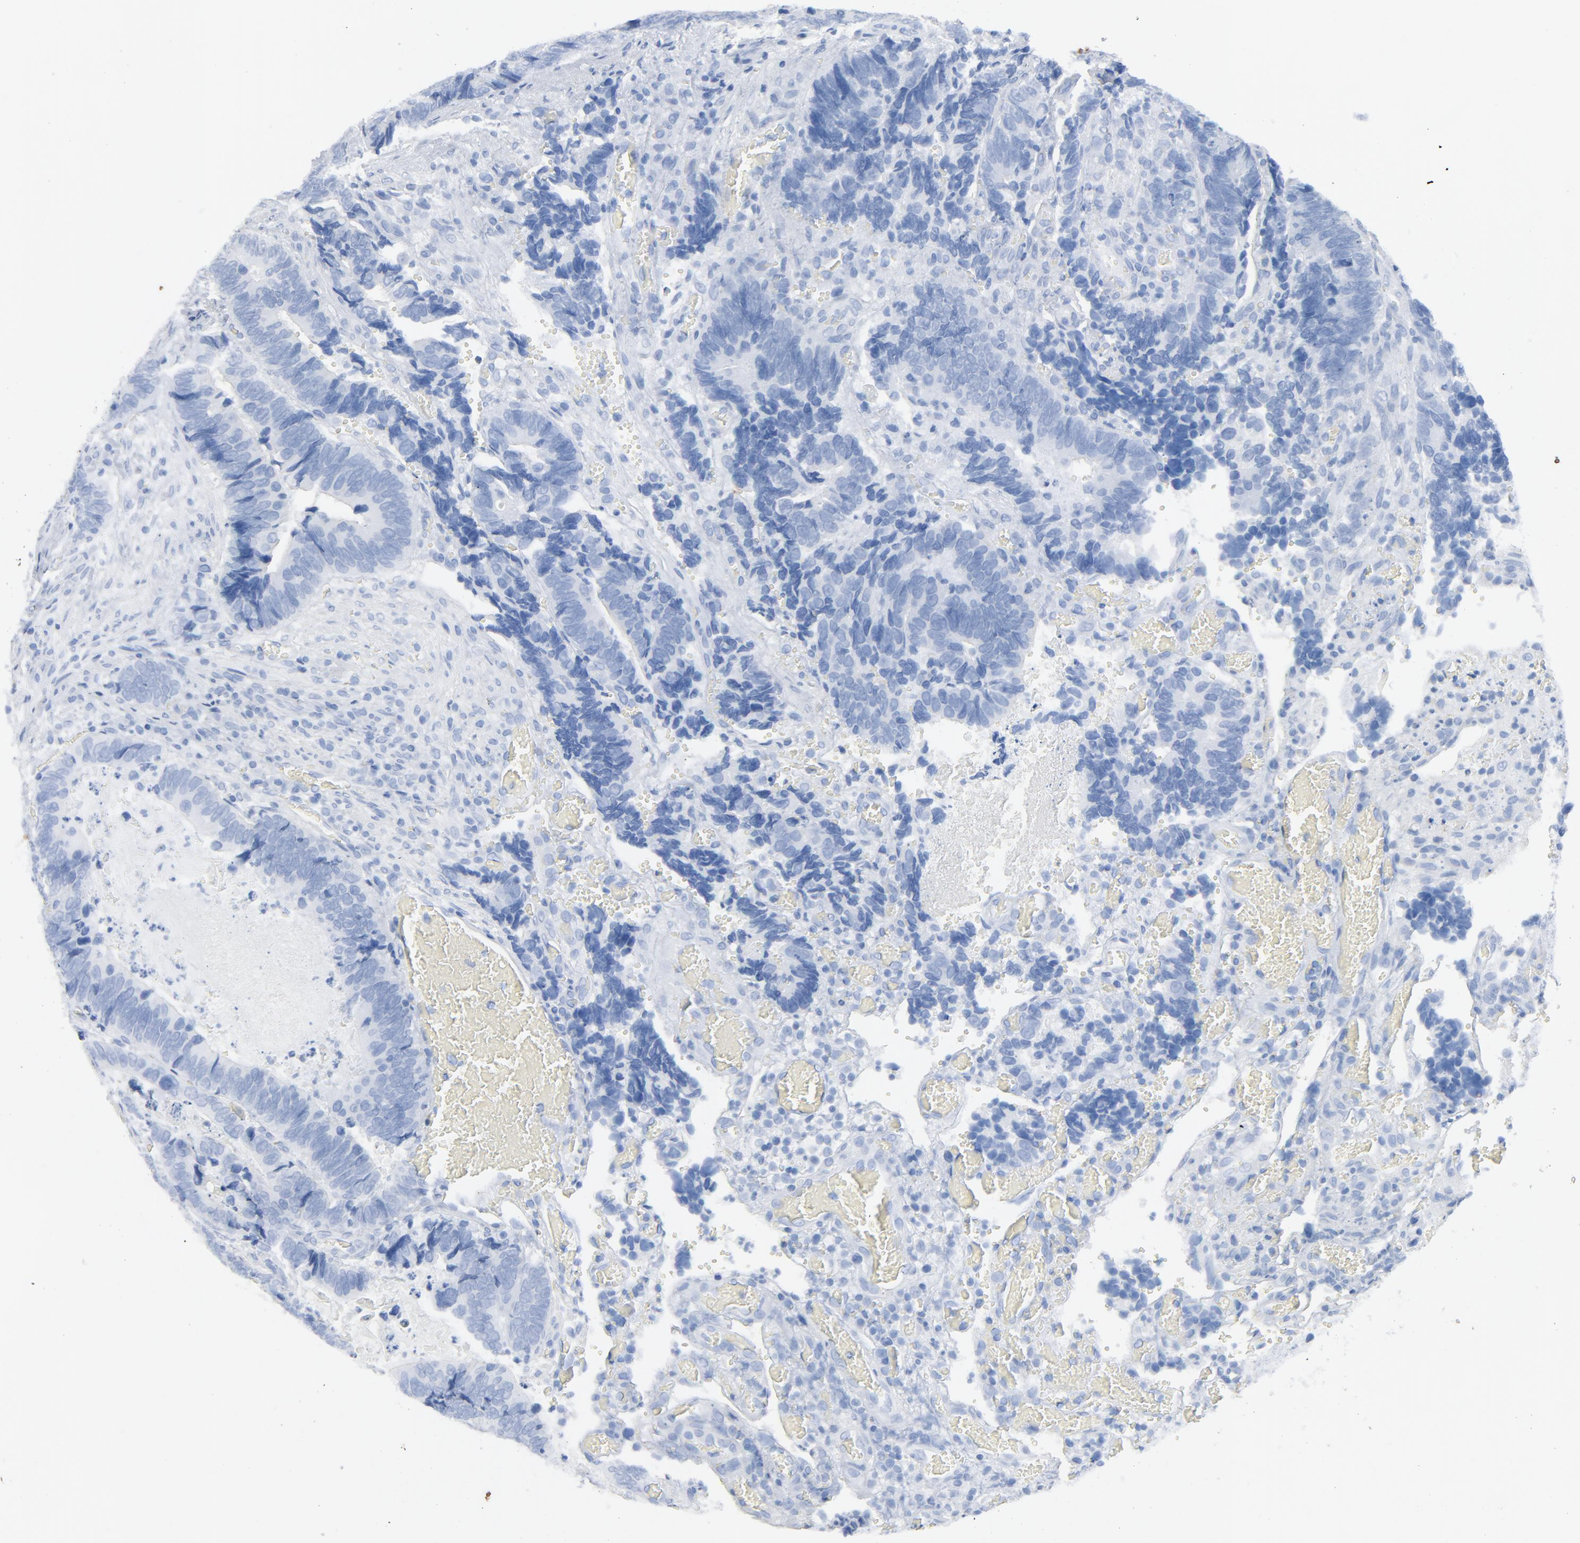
{"staining": {"intensity": "negative", "quantity": "none", "location": "none"}, "tissue": "colorectal cancer", "cell_type": "Tumor cells", "image_type": "cancer", "snomed": [{"axis": "morphology", "description": "Adenocarcinoma, NOS"}, {"axis": "topography", "description": "Colon"}], "caption": "Adenocarcinoma (colorectal) stained for a protein using IHC shows no staining tumor cells.", "gene": "C14orf119", "patient": {"sex": "male", "age": 72}}